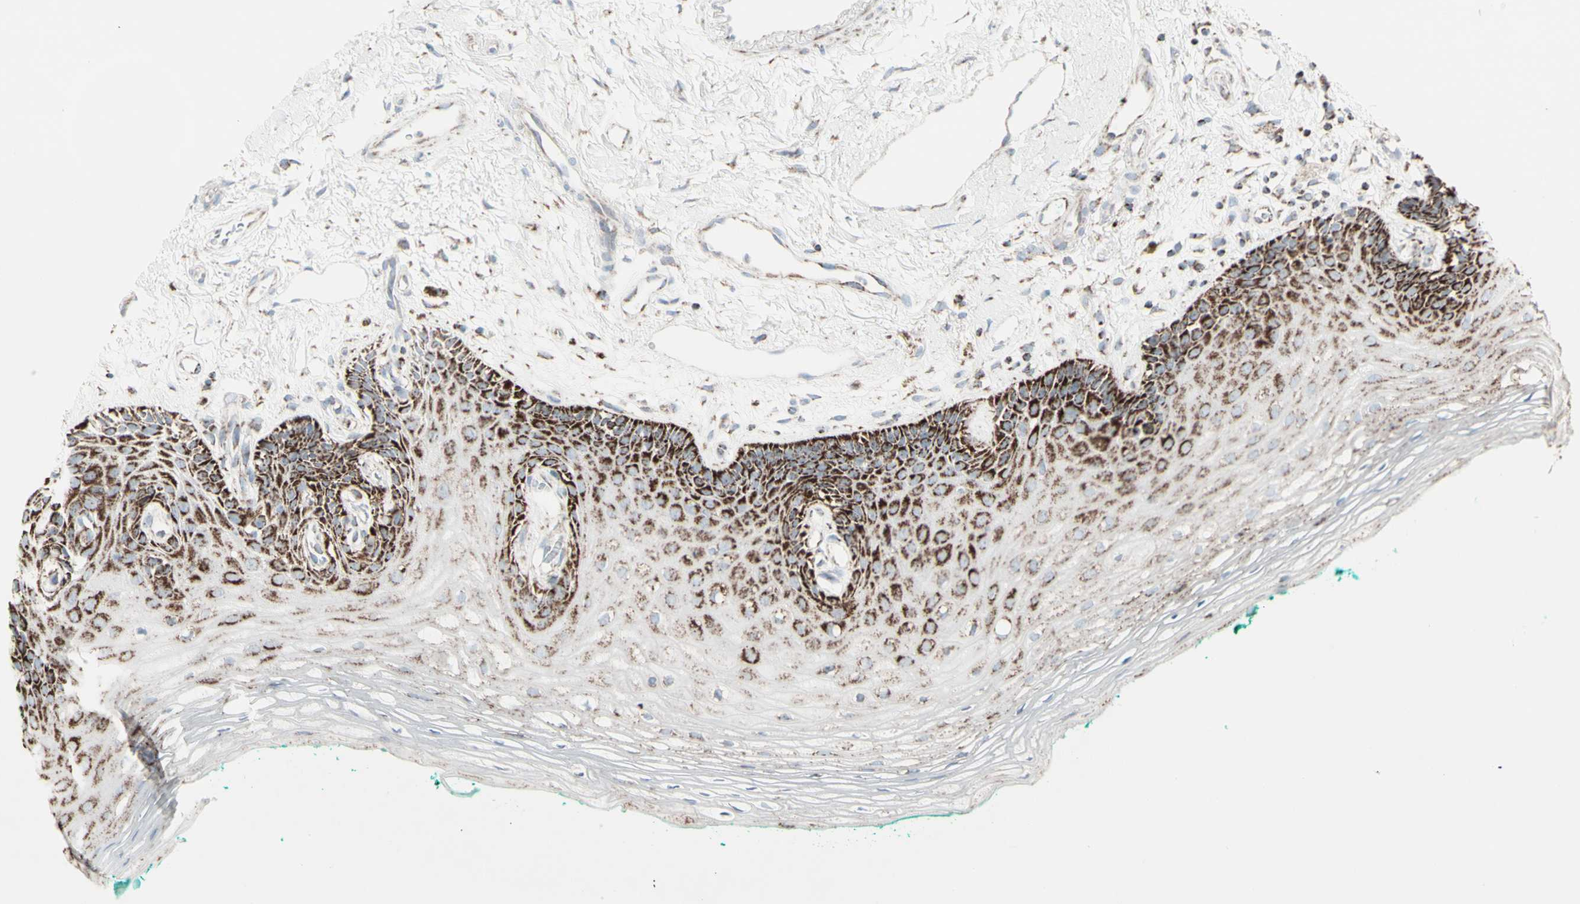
{"staining": {"intensity": "strong", "quantity": "25%-75%", "location": "cytoplasmic/membranous"}, "tissue": "oral mucosa", "cell_type": "Squamous epithelial cells", "image_type": "normal", "snomed": [{"axis": "morphology", "description": "Normal tissue, NOS"}, {"axis": "topography", "description": "Skeletal muscle"}, {"axis": "topography", "description": "Oral tissue"}, {"axis": "topography", "description": "Peripheral nerve tissue"}], "caption": "A high-resolution histopathology image shows IHC staining of normal oral mucosa, which demonstrates strong cytoplasmic/membranous expression in about 25%-75% of squamous epithelial cells. Immunohistochemistry (ihc) stains the protein in brown and the nuclei are stained blue.", "gene": "PLGRKT", "patient": {"sex": "female", "age": 84}}